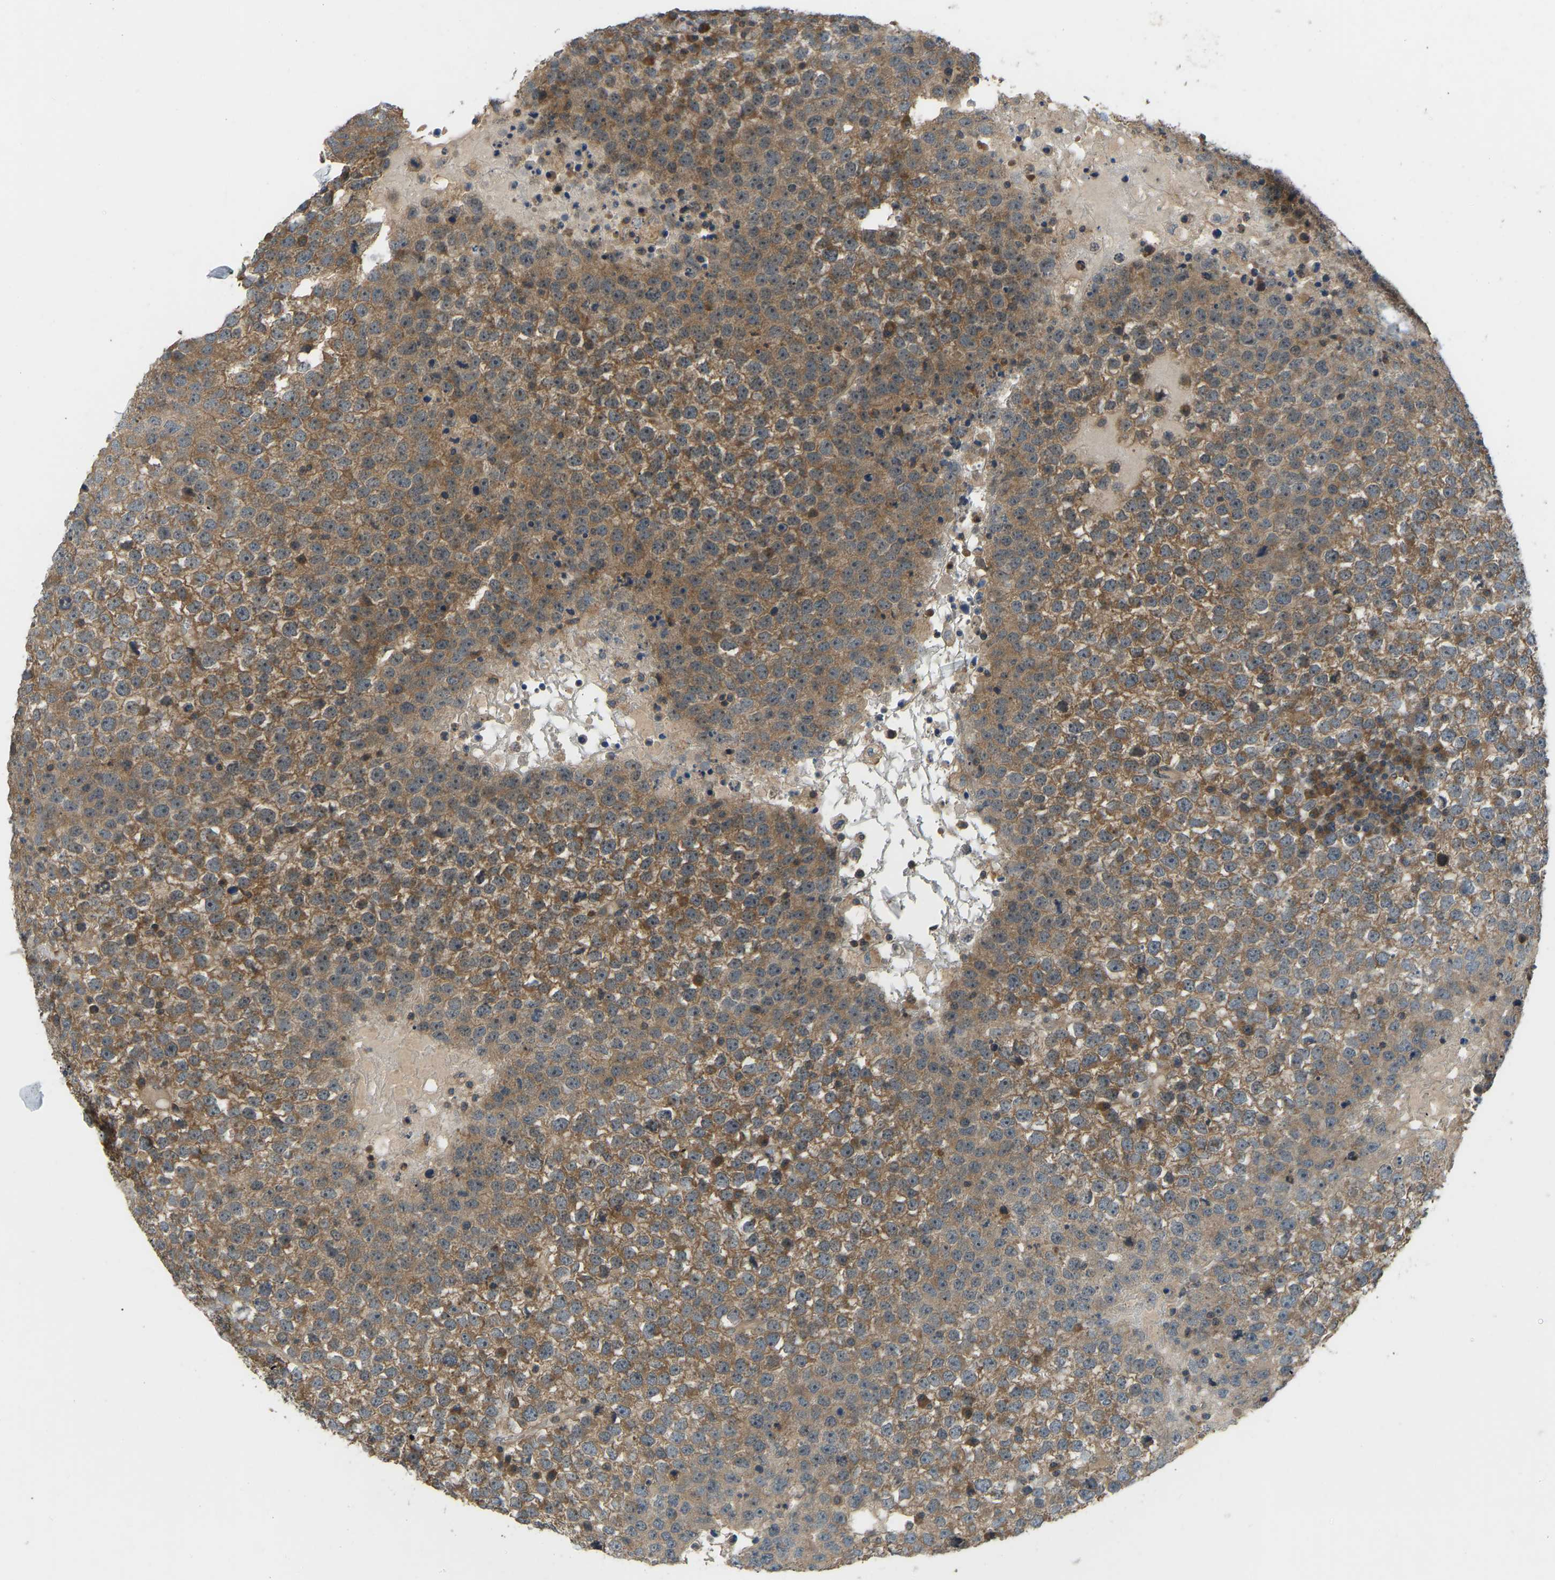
{"staining": {"intensity": "moderate", "quantity": ">75%", "location": "cytoplasmic/membranous"}, "tissue": "testis cancer", "cell_type": "Tumor cells", "image_type": "cancer", "snomed": [{"axis": "morphology", "description": "Seminoma, NOS"}, {"axis": "topography", "description": "Testis"}], "caption": "Immunohistochemistry (IHC) photomicrograph of testis cancer (seminoma) stained for a protein (brown), which shows medium levels of moderate cytoplasmic/membranous staining in about >75% of tumor cells.", "gene": "ZNF71", "patient": {"sex": "male", "age": 65}}